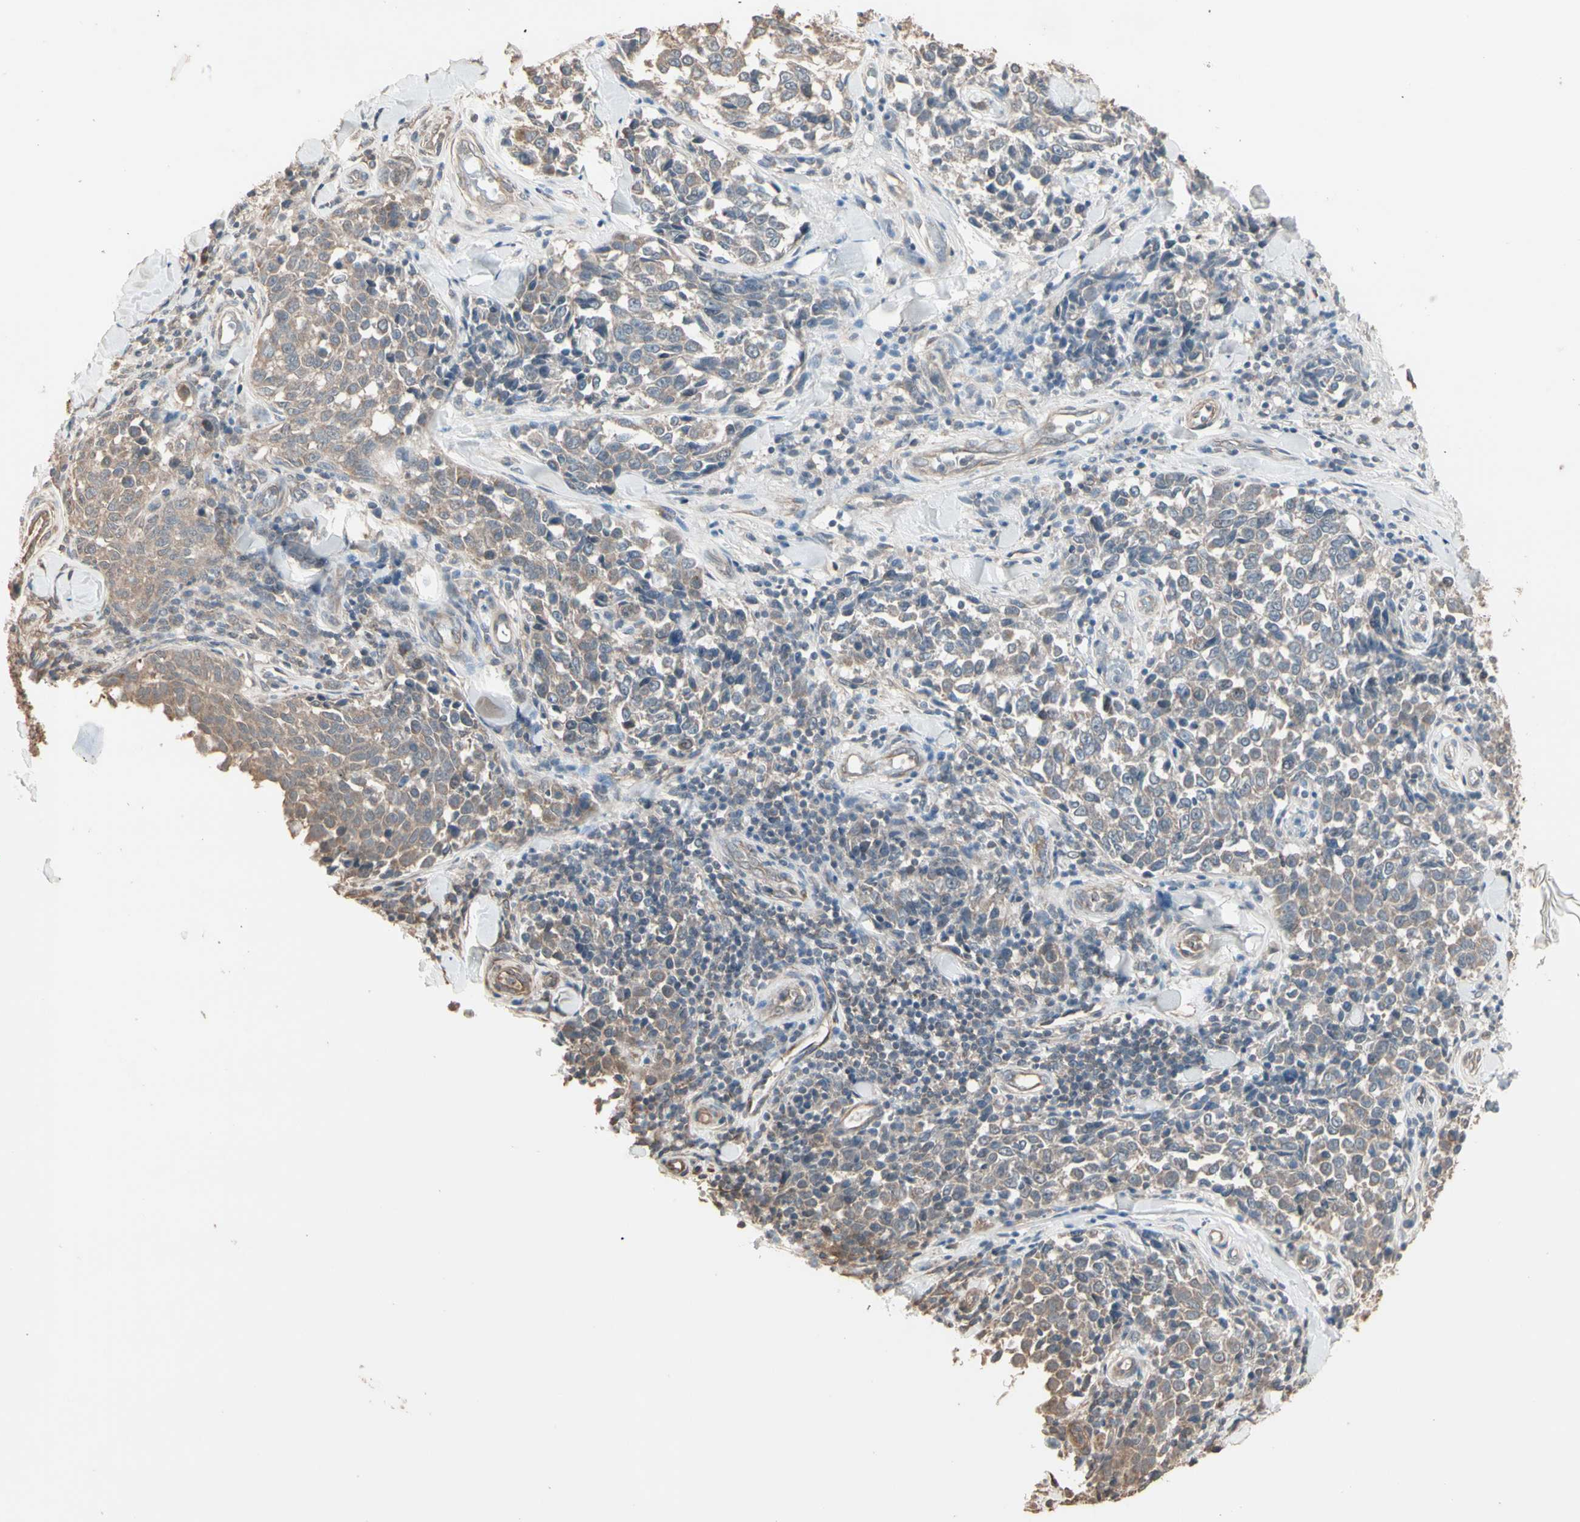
{"staining": {"intensity": "weak", "quantity": ">75%", "location": "cytoplasmic/membranous"}, "tissue": "melanoma", "cell_type": "Tumor cells", "image_type": "cancer", "snomed": [{"axis": "morphology", "description": "Malignant melanoma, NOS"}, {"axis": "topography", "description": "Skin"}], "caption": "Melanoma was stained to show a protein in brown. There is low levels of weak cytoplasmic/membranous staining in approximately >75% of tumor cells.", "gene": "GALNT3", "patient": {"sex": "female", "age": 64}}